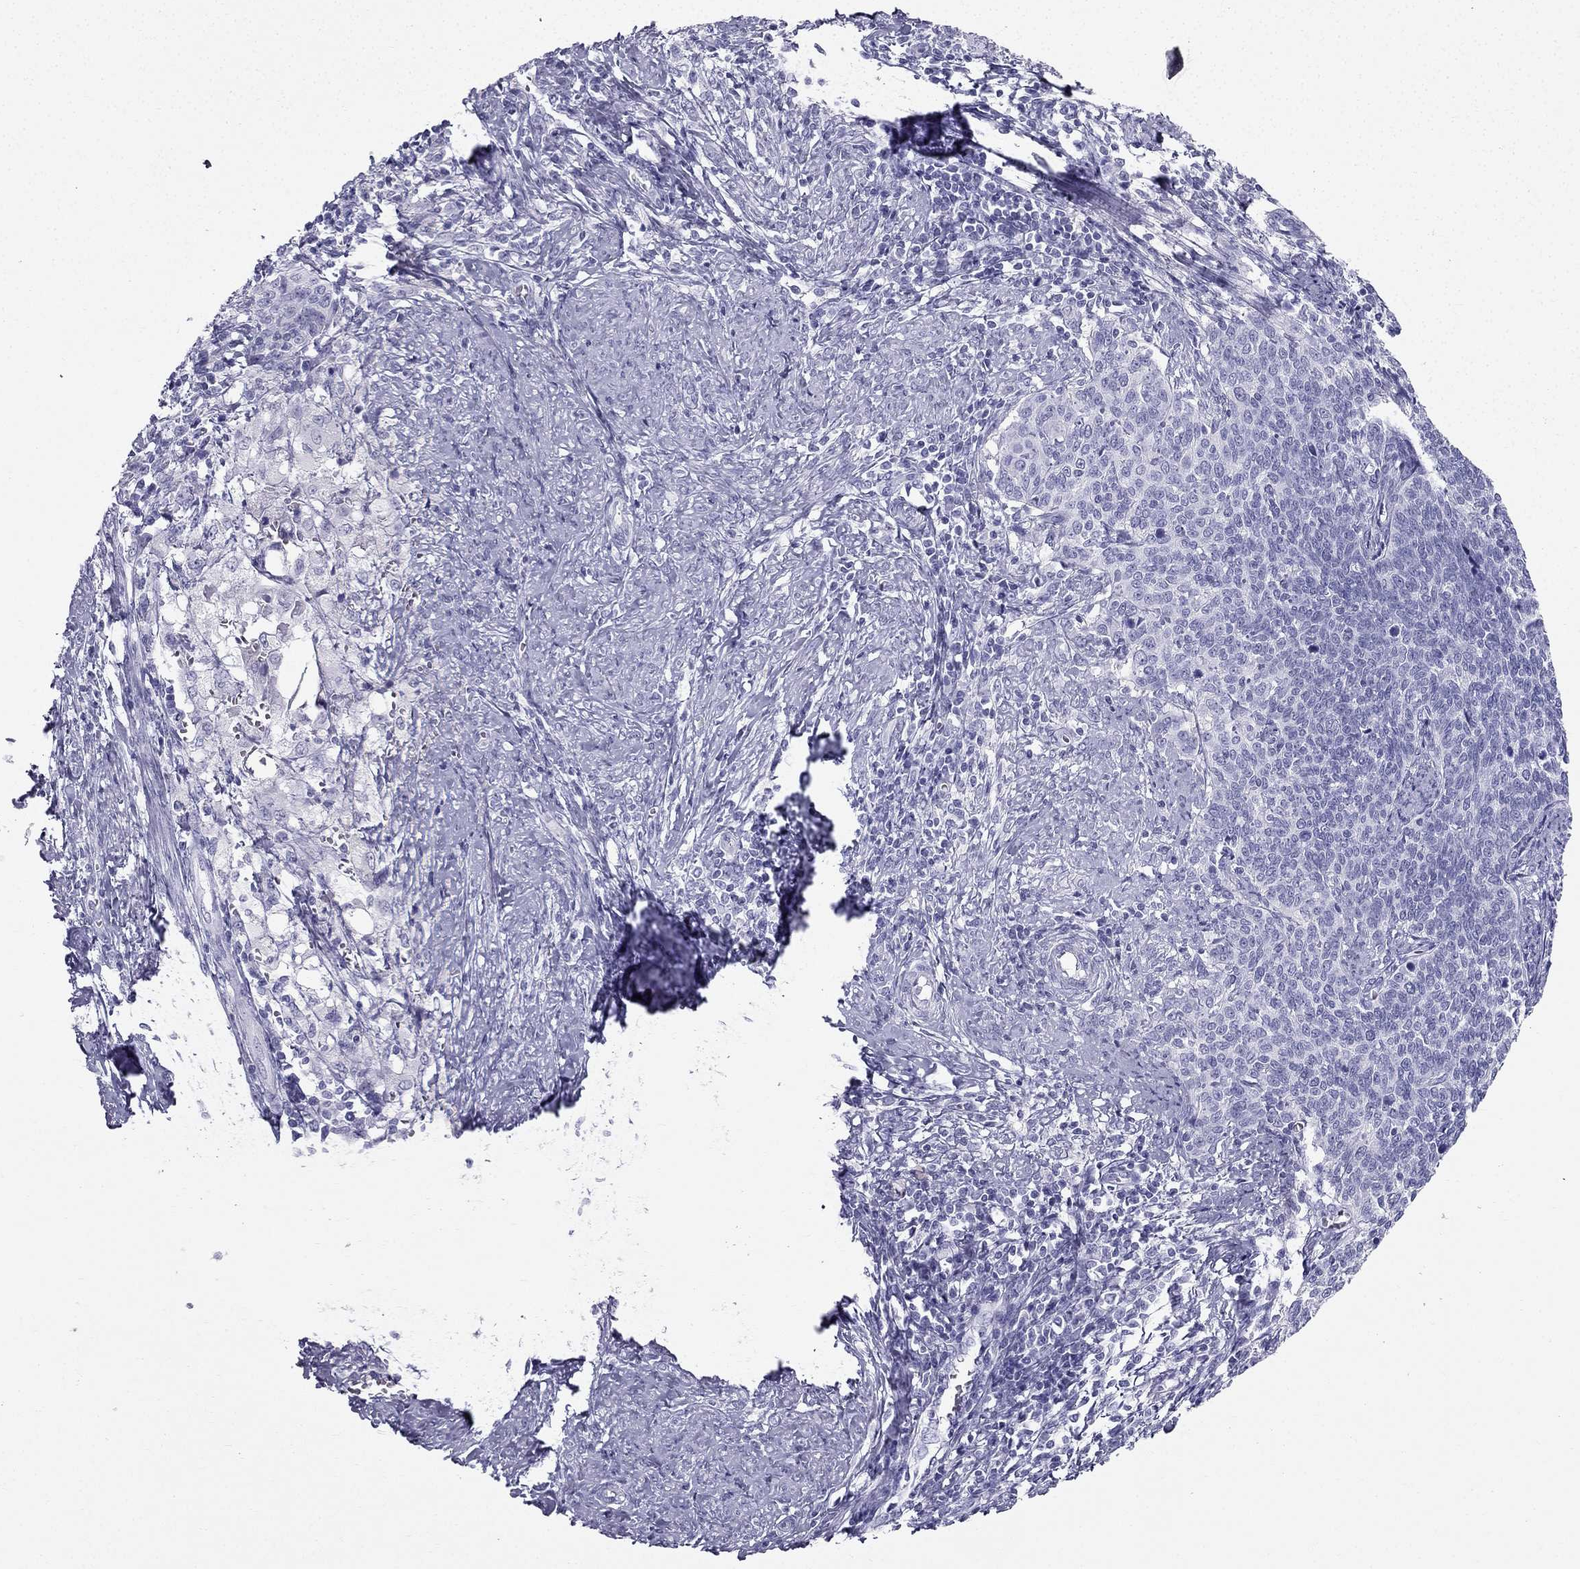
{"staining": {"intensity": "negative", "quantity": "none", "location": "none"}, "tissue": "cervical cancer", "cell_type": "Tumor cells", "image_type": "cancer", "snomed": [{"axis": "morphology", "description": "Squamous cell carcinoma, NOS"}, {"axis": "topography", "description": "Cervix"}], "caption": "High magnification brightfield microscopy of squamous cell carcinoma (cervical) stained with DAB (3,3'-diaminobenzidine) (brown) and counterstained with hematoxylin (blue): tumor cells show no significant positivity.", "gene": "TFF3", "patient": {"sex": "female", "age": 39}}